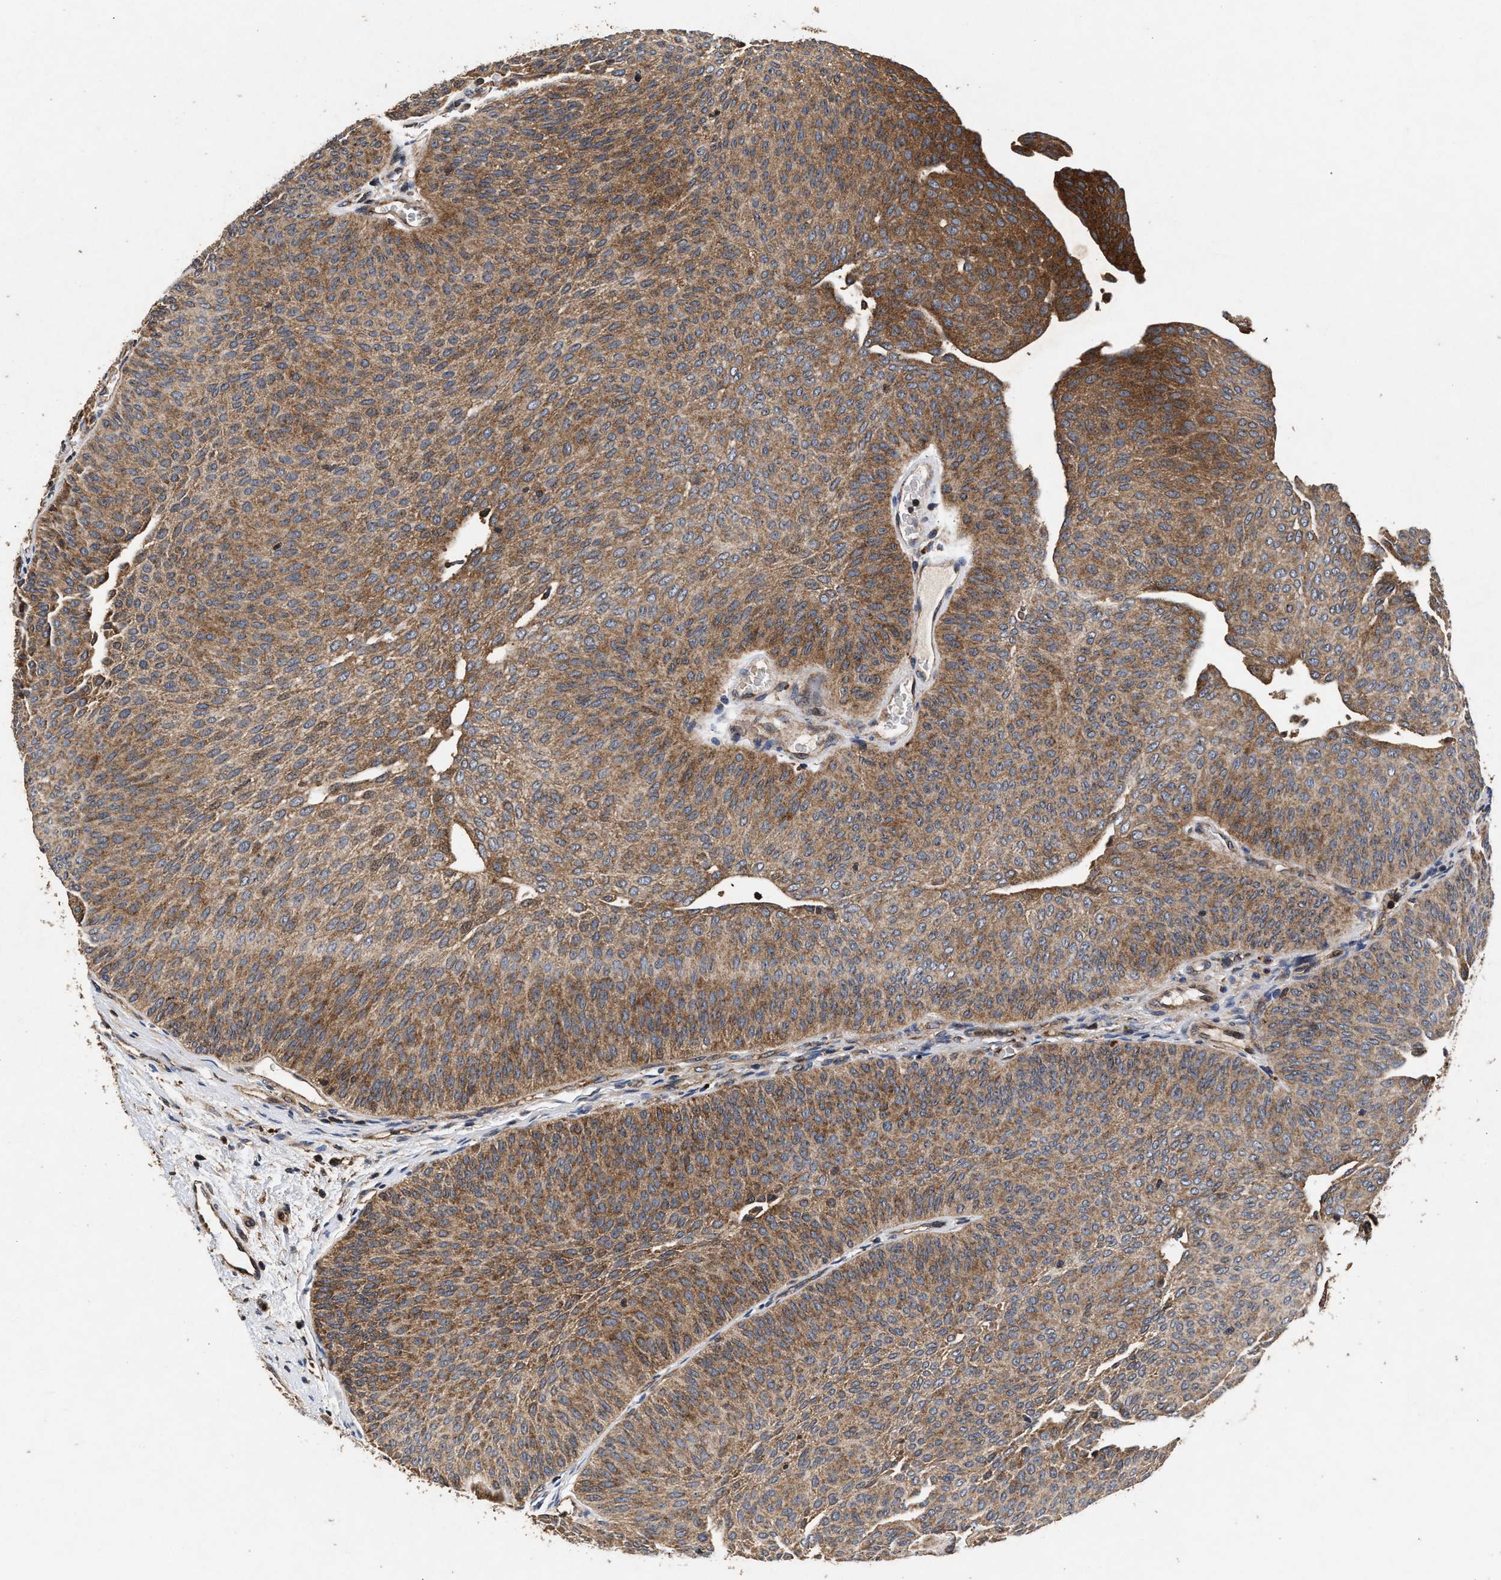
{"staining": {"intensity": "moderate", "quantity": ">75%", "location": "cytoplasmic/membranous"}, "tissue": "urothelial cancer", "cell_type": "Tumor cells", "image_type": "cancer", "snomed": [{"axis": "morphology", "description": "Urothelial carcinoma, Low grade"}, {"axis": "topography", "description": "Urinary bladder"}], "caption": "Immunohistochemical staining of human urothelial carcinoma (low-grade) reveals medium levels of moderate cytoplasmic/membranous protein positivity in approximately >75% of tumor cells.", "gene": "NFKB2", "patient": {"sex": "female", "age": 60}}